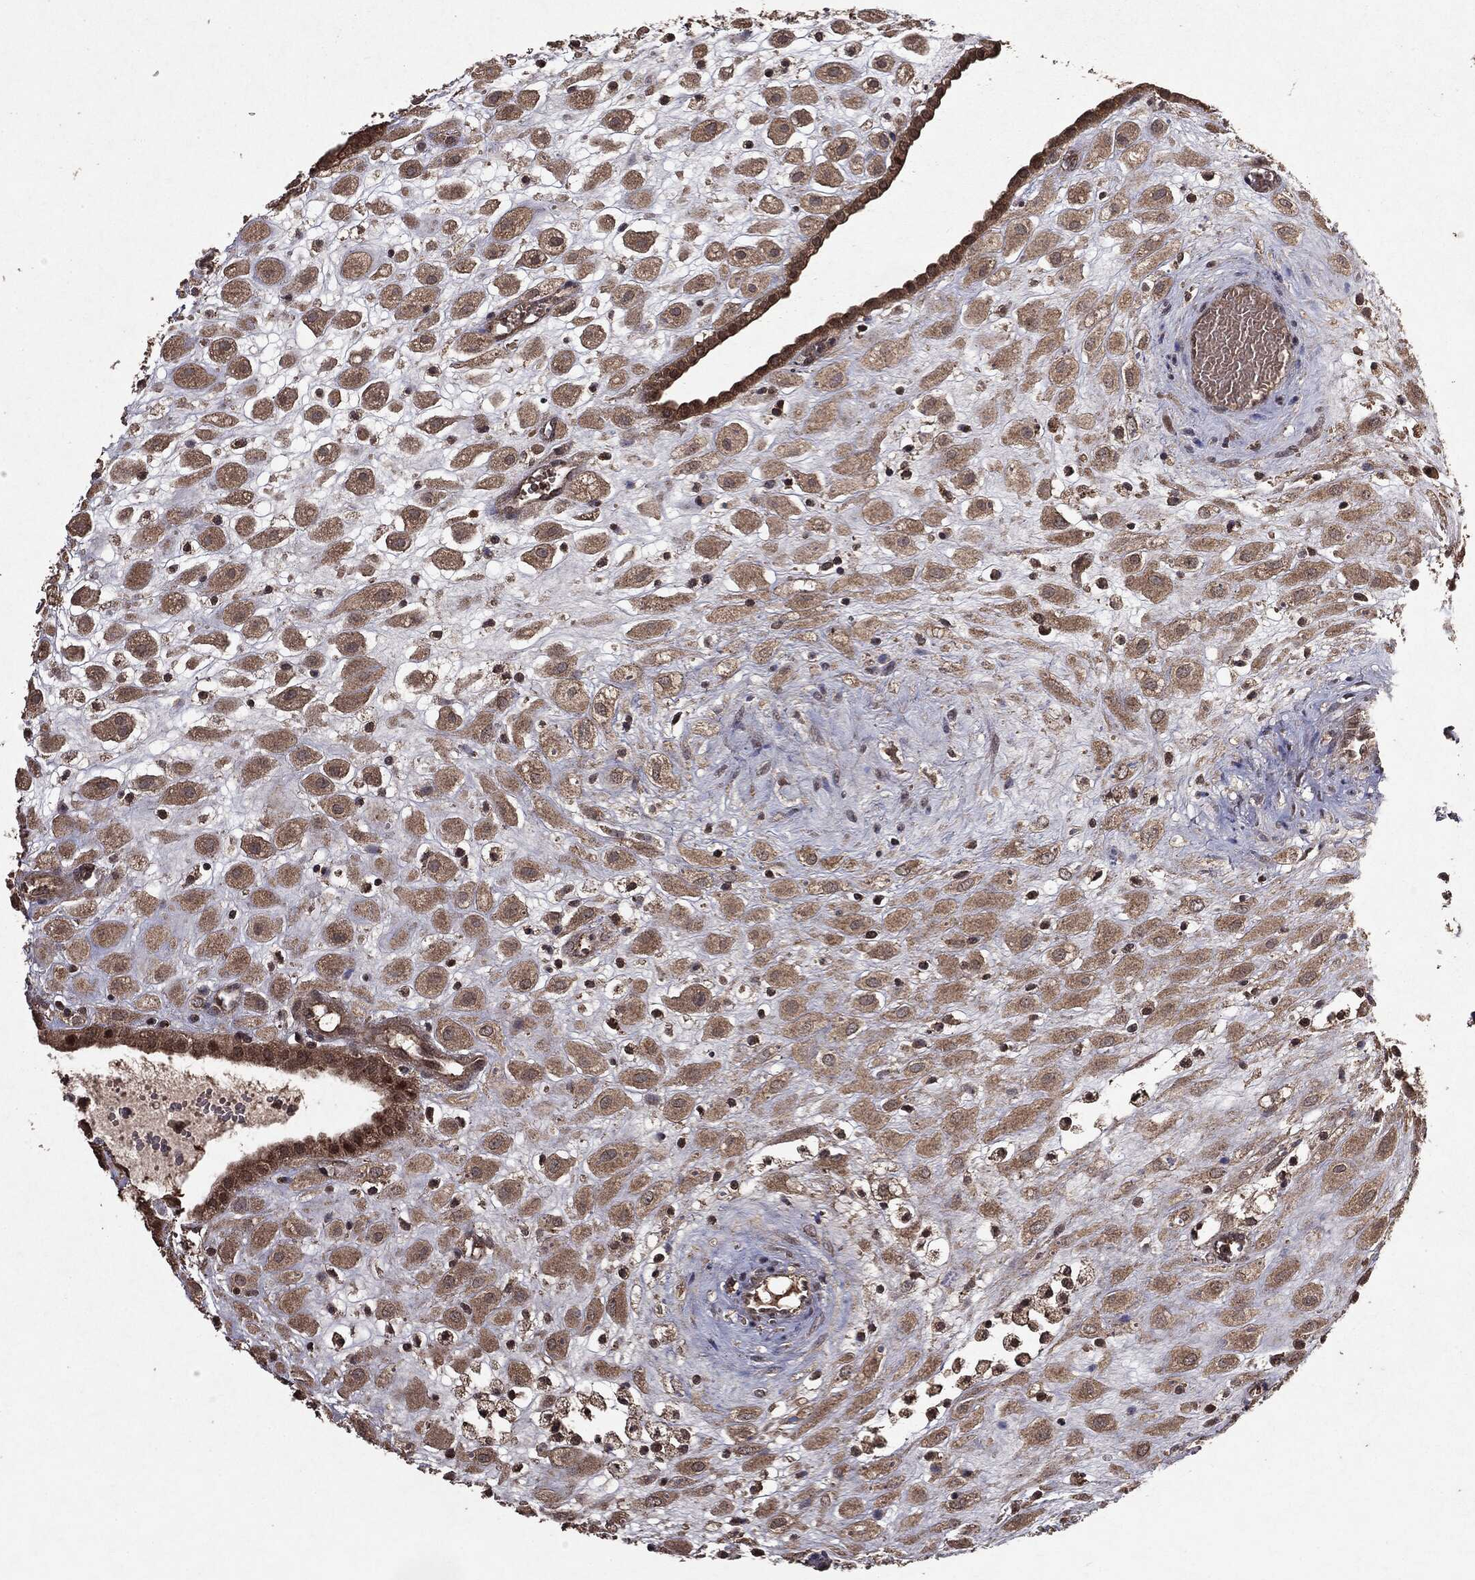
{"staining": {"intensity": "weak", "quantity": ">75%", "location": "cytoplasmic/membranous"}, "tissue": "placenta", "cell_type": "Decidual cells", "image_type": "normal", "snomed": [{"axis": "morphology", "description": "Normal tissue, NOS"}, {"axis": "topography", "description": "Placenta"}], "caption": "A low amount of weak cytoplasmic/membranous positivity is appreciated in about >75% of decidual cells in benign placenta.", "gene": "MTOR", "patient": {"sex": "female", "age": 24}}